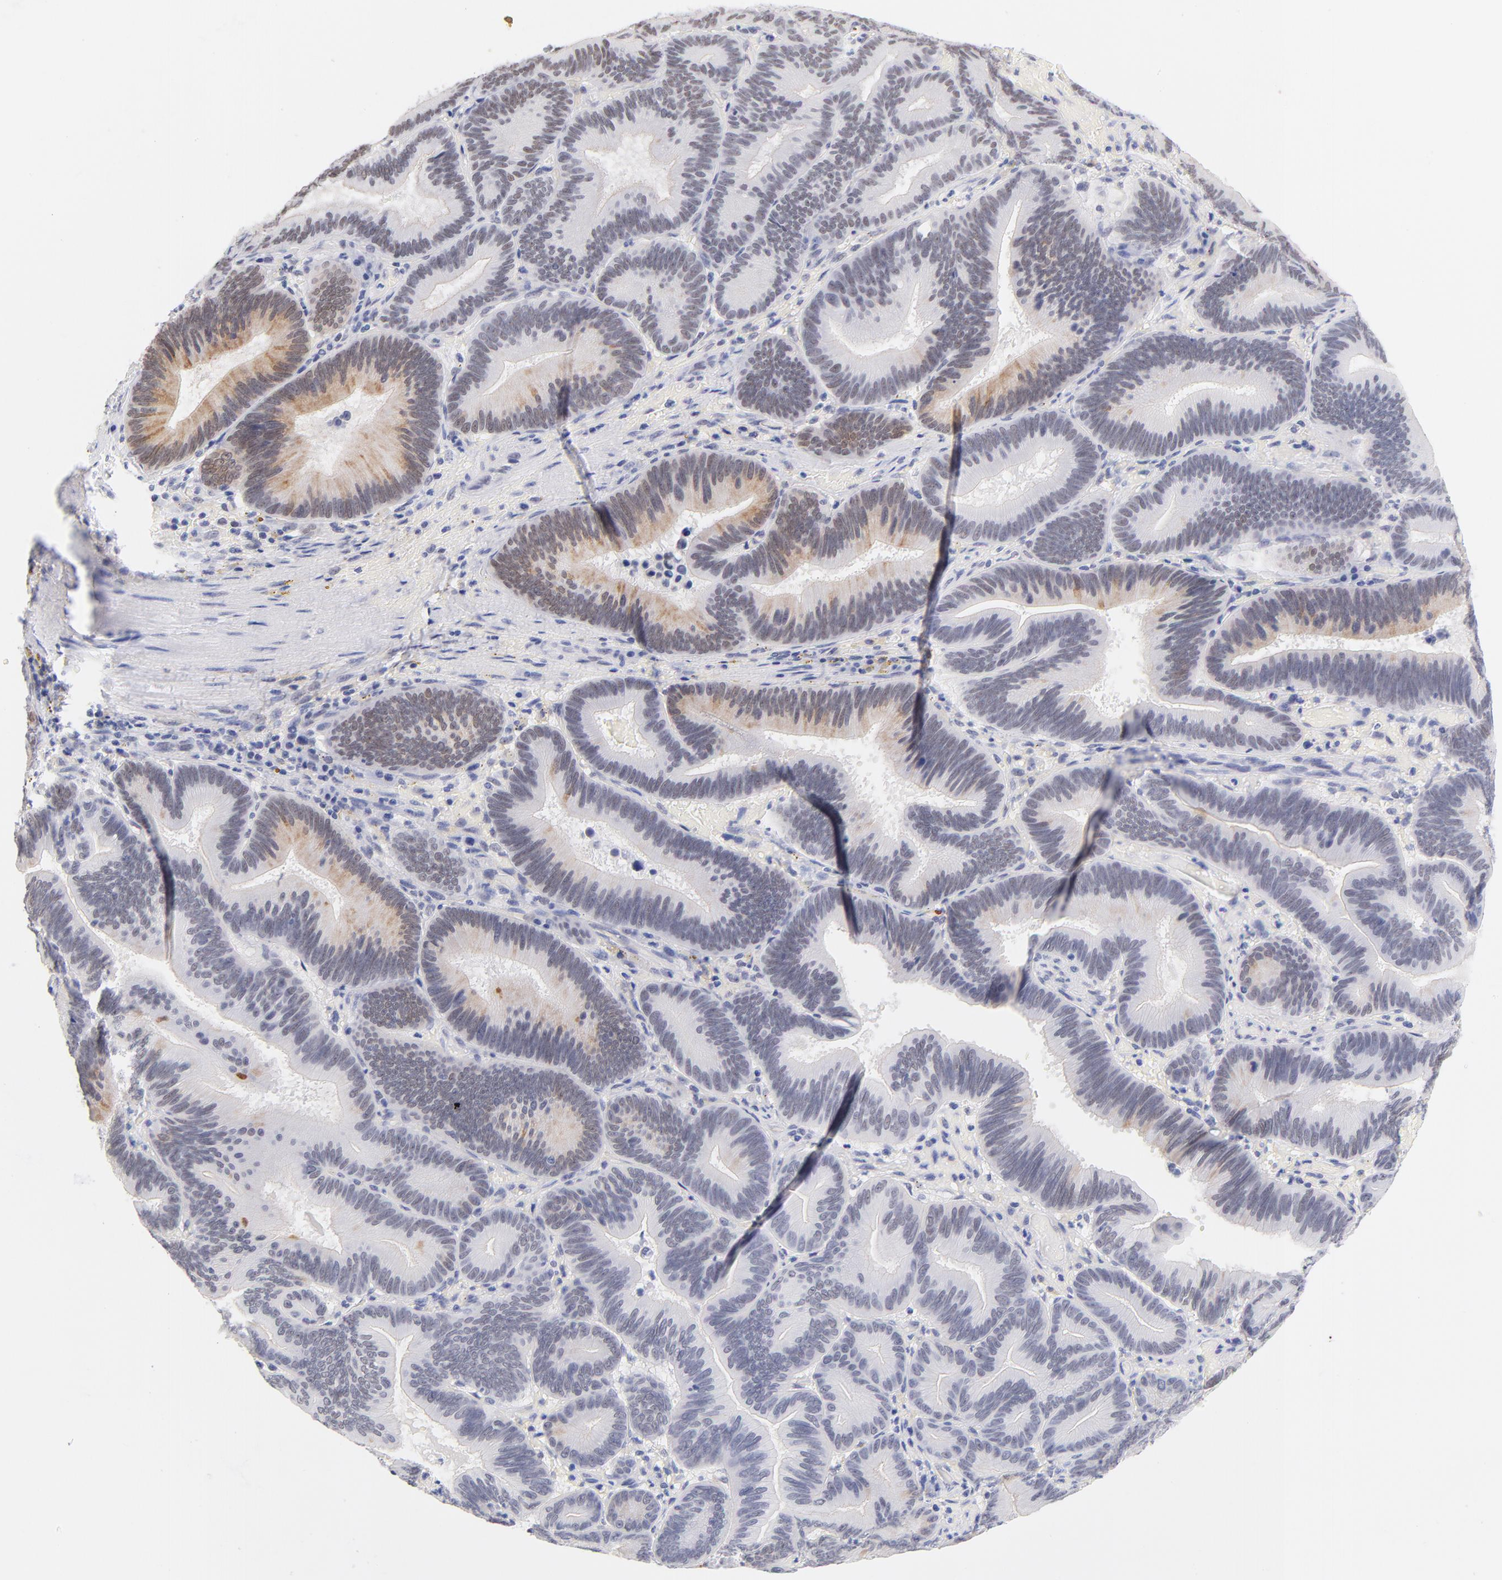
{"staining": {"intensity": "moderate", "quantity": "<25%", "location": "cytoplasmic/membranous"}, "tissue": "pancreatic cancer", "cell_type": "Tumor cells", "image_type": "cancer", "snomed": [{"axis": "morphology", "description": "Adenocarcinoma, NOS"}, {"axis": "topography", "description": "Pancreas"}], "caption": "Pancreatic cancer (adenocarcinoma) stained for a protein (brown) displays moderate cytoplasmic/membranous positive positivity in approximately <25% of tumor cells.", "gene": "ZNF74", "patient": {"sex": "male", "age": 82}}